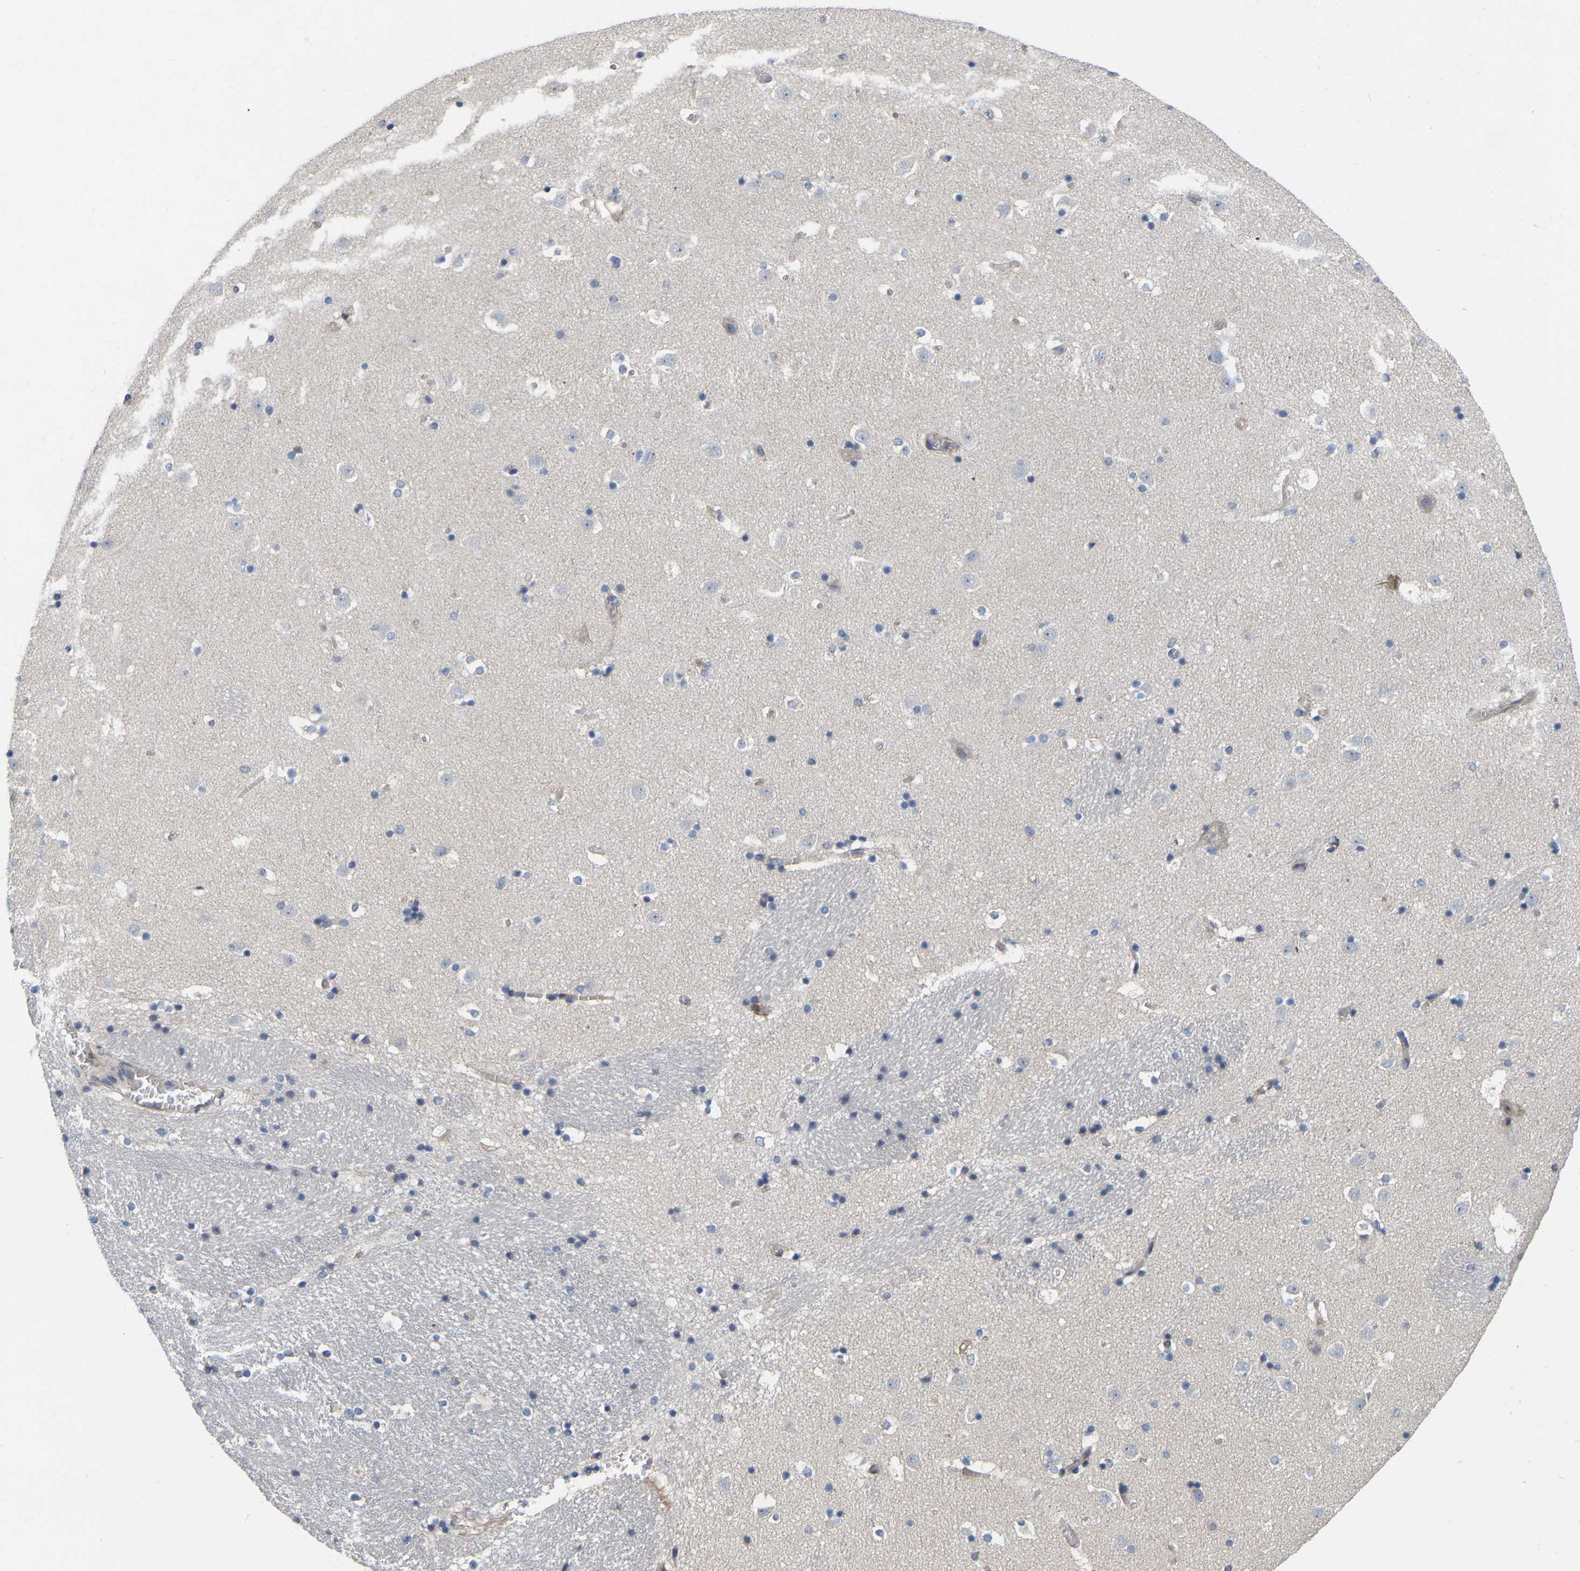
{"staining": {"intensity": "negative", "quantity": "none", "location": "none"}, "tissue": "caudate", "cell_type": "Glial cells", "image_type": "normal", "snomed": [{"axis": "morphology", "description": "Normal tissue, NOS"}, {"axis": "topography", "description": "Lateral ventricle wall"}], "caption": "This photomicrograph is of unremarkable caudate stained with immunohistochemistry (IHC) to label a protein in brown with the nuclei are counter-stained blue. There is no positivity in glial cells.", "gene": "SSH1", "patient": {"sex": "male", "age": 45}}